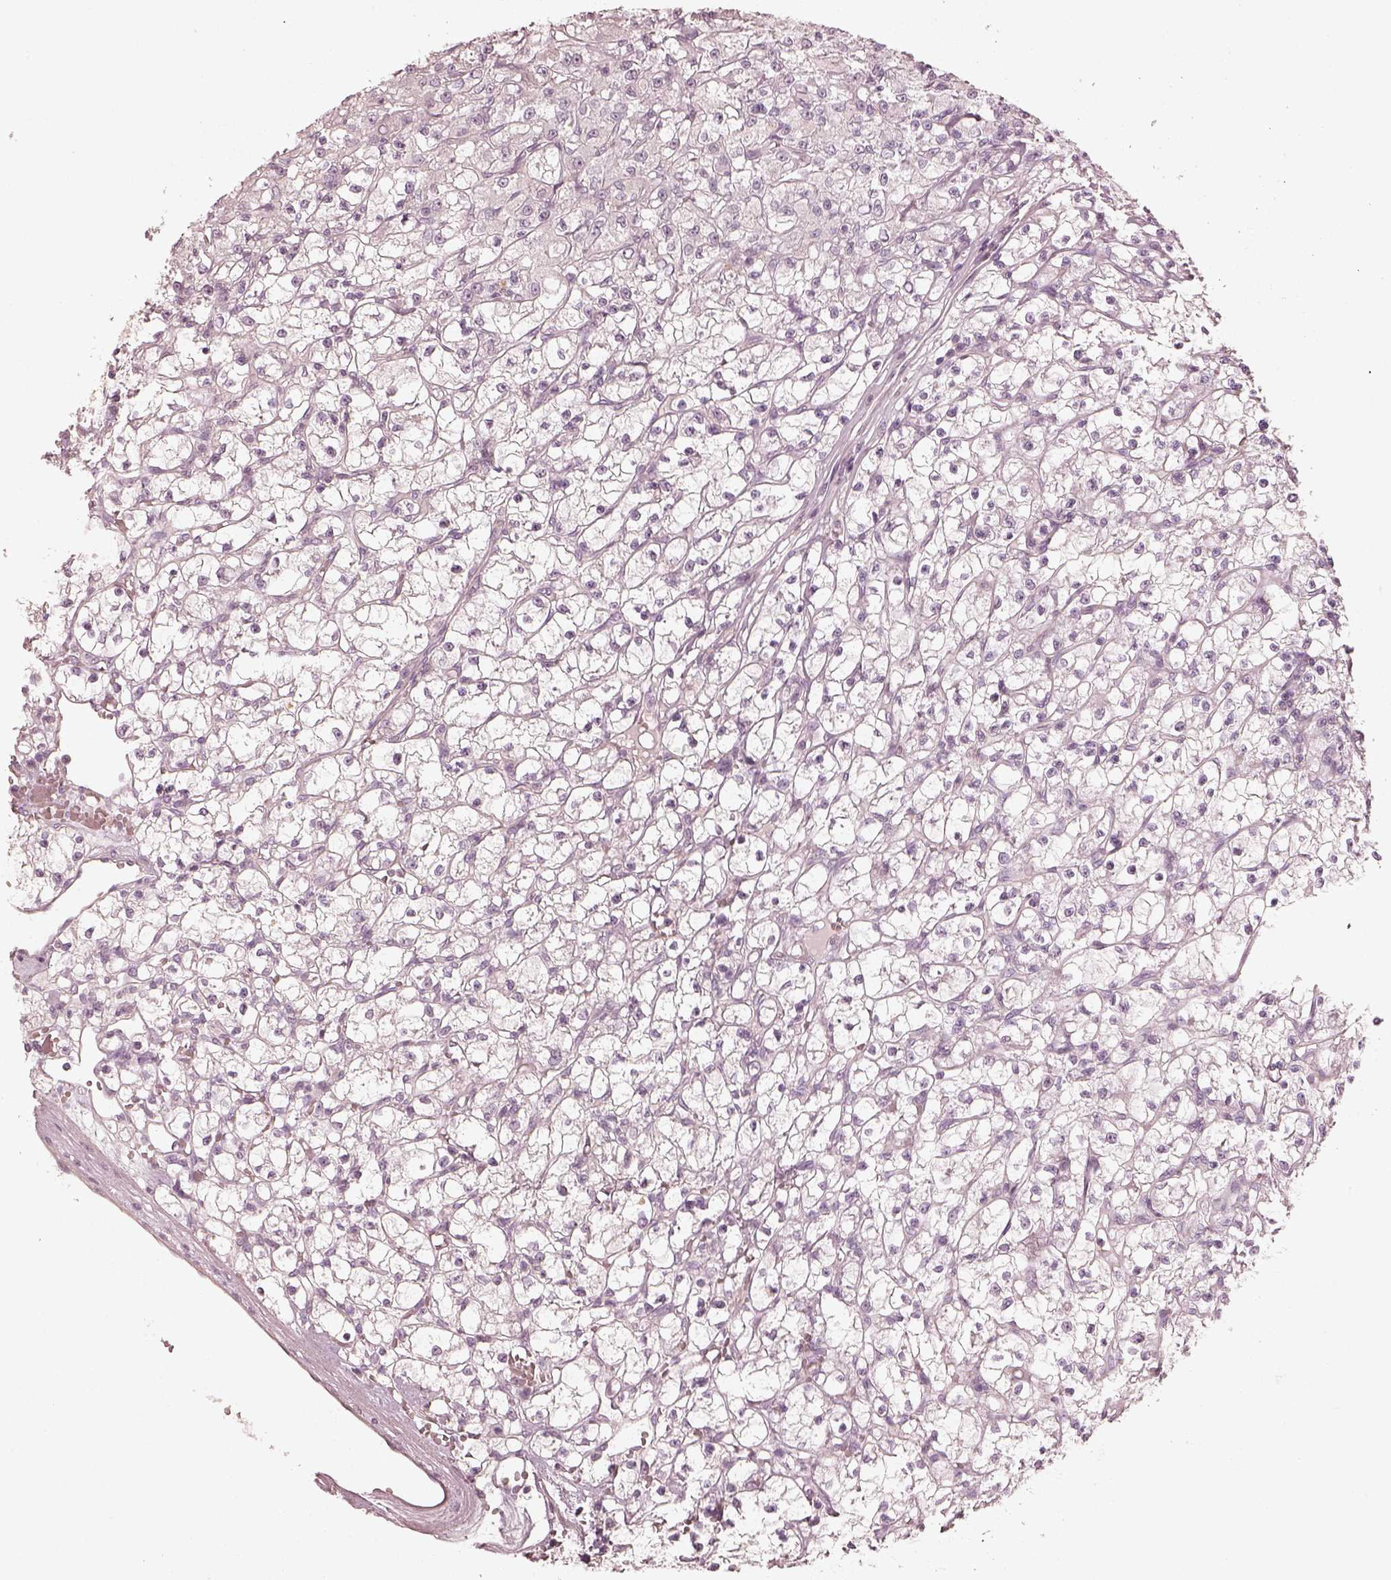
{"staining": {"intensity": "negative", "quantity": "none", "location": "none"}, "tissue": "renal cancer", "cell_type": "Tumor cells", "image_type": "cancer", "snomed": [{"axis": "morphology", "description": "Adenocarcinoma, NOS"}, {"axis": "topography", "description": "Kidney"}], "caption": "Protein analysis of adenocarcinoma (renal) shows no significant positivity in tumor cells.", "gene": "PRLHR", "patient": {"sex": "female", "age": 59}}